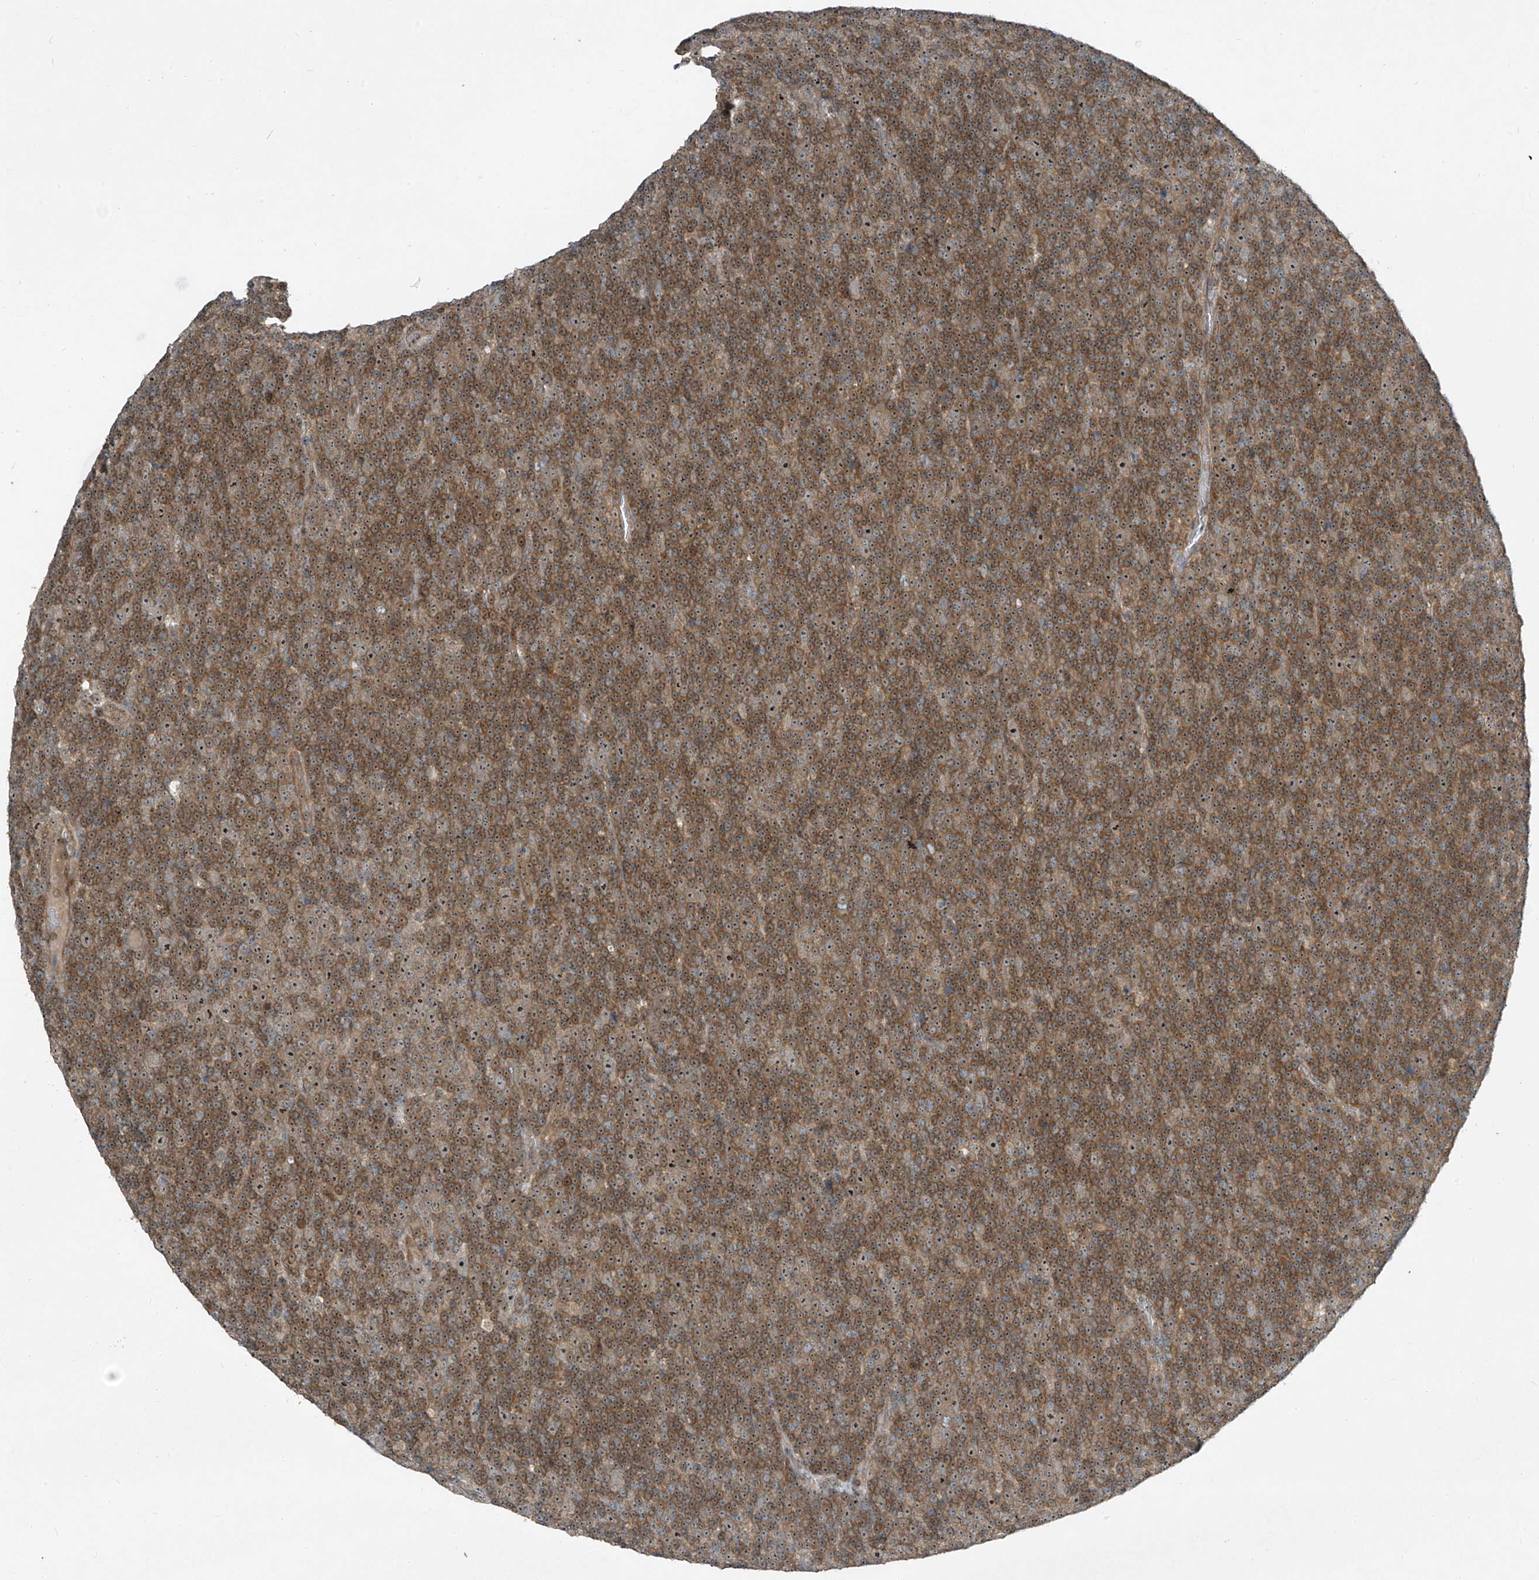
{"staining": {"intensity": "moderate", "quantity": ">75%", "location": "cytoplasmic/membranous,nuclear"}, "tissue": "lymphoma", "cell_type": "Tumor cells", "image_type": "cancer", "snomed": [{"axis": "morphology", "description": "Malignant lymphoma, non-Hodgkin's type, Low grade"}, {"axis": "topography", "description": "Lymph node"}], "caption": "A medium amount of moderate cytoplasmic/membranous and nuclear staining is seen in approximately >75% of tumor cells in lymphoma tissue.", "gene": "PPCS", "patient": {"sex": "female", "age": 67}}